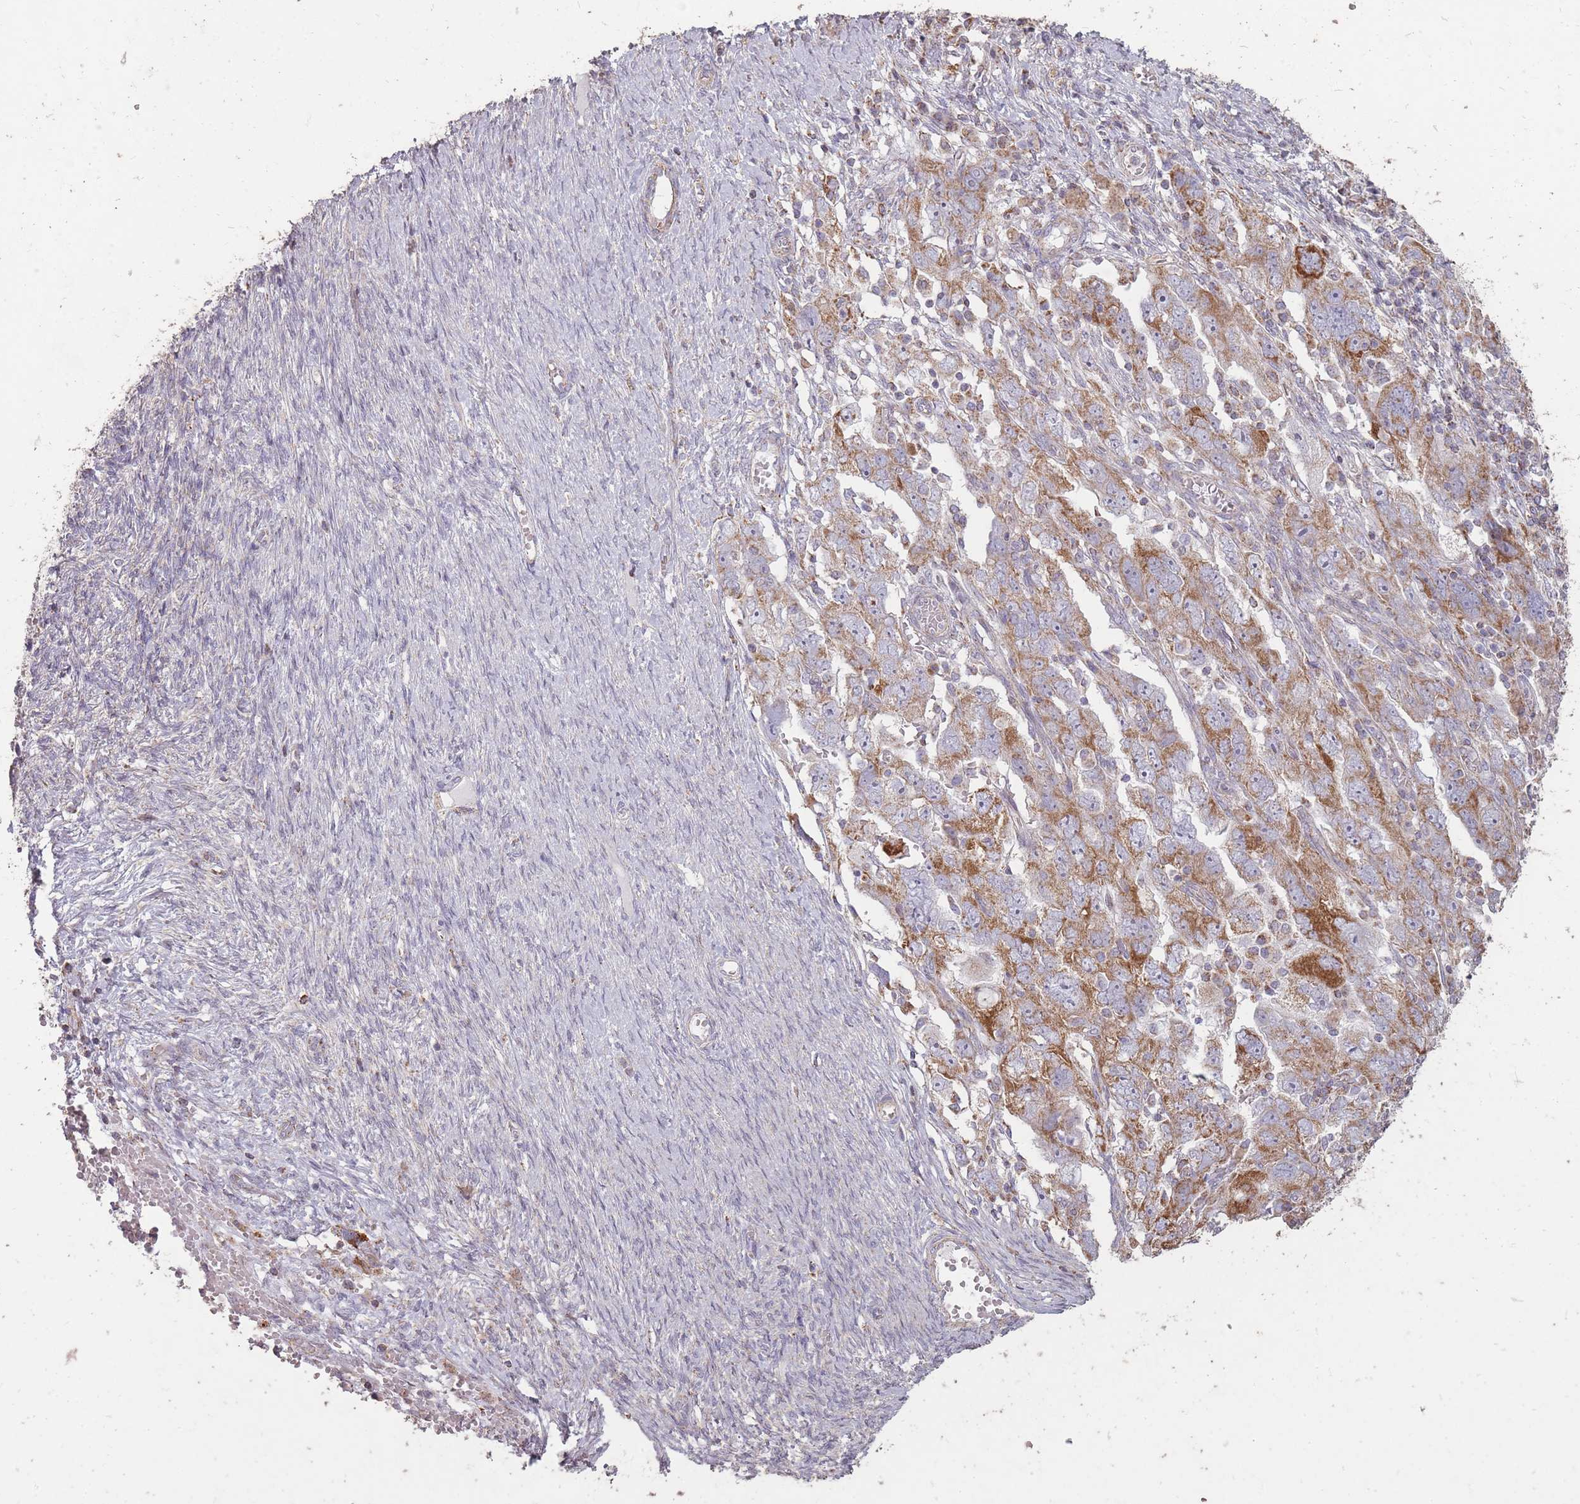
{"staining": {"intensity": "moderate", "quantity": ">75%", "location": "cytoplasmic/membranous"}, "tissue": "ovarian cancer", "cell_type": "Tumor cells", "image_type": "cancer", "snomed": [{"axis": "morphology", "description": "Carcinoma, NOS"}, {"axis": "morphology", "description": "Cystadenocarcinoma, serous, NOS"}, {"axis": "topography", "description": "Ovary"}], "caption": "IHC of ovarian cancer exhibits medium levels of moderate cytoplasmic/membranous positivity in approximately >75% of tumor cells. The staining was performed using DAB (3,3'-diaminobenzidine) to visualize the protein expression in brown, while the nuclei were stained in blue with hematoxylin (Magnification: 20x).", "gene": "CNOT8", "patient": {"sex": "female", "age": 69}}